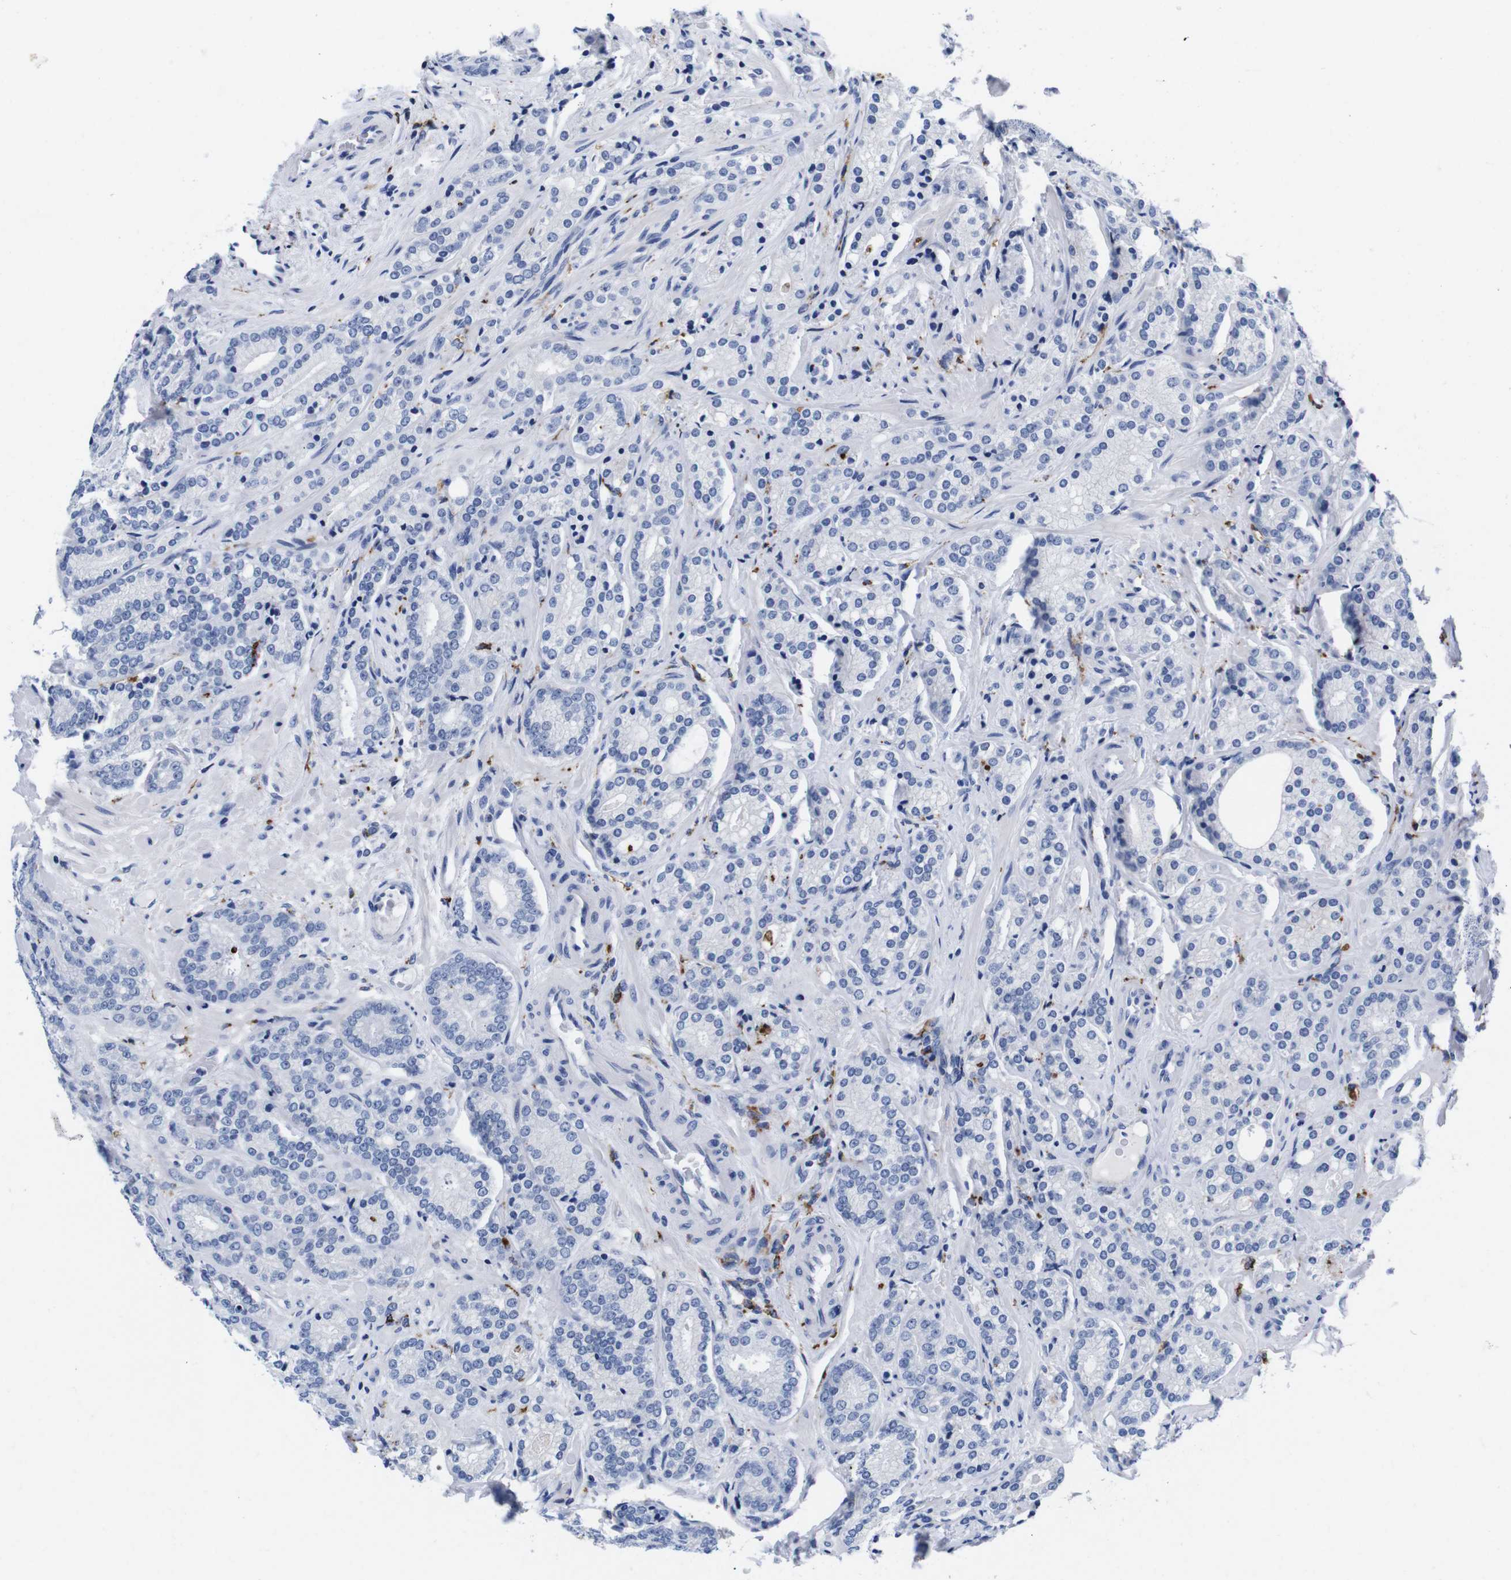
{"staining": {"intensity": "negative", "quantity": "none", "location": "none"}, "tissue": "prostate cancer", "cell_type": "Tumor cells", "image_type": "cancer", "snomed": [{"axis": "morphology", "description": "Adenocarcinoma, High grade"}, {"axis": "topography", "description": "Prostate"}], "caption": "Tumor cells show no significant protein expression in prostate high-grade adenocarcinoma. (DAB (3,3'-diaminobenzidine) immunohistochemistry (IHC), high magnification).", "gene": "HLA-DMB", "patient": {"sex": "male", "age": 61}}